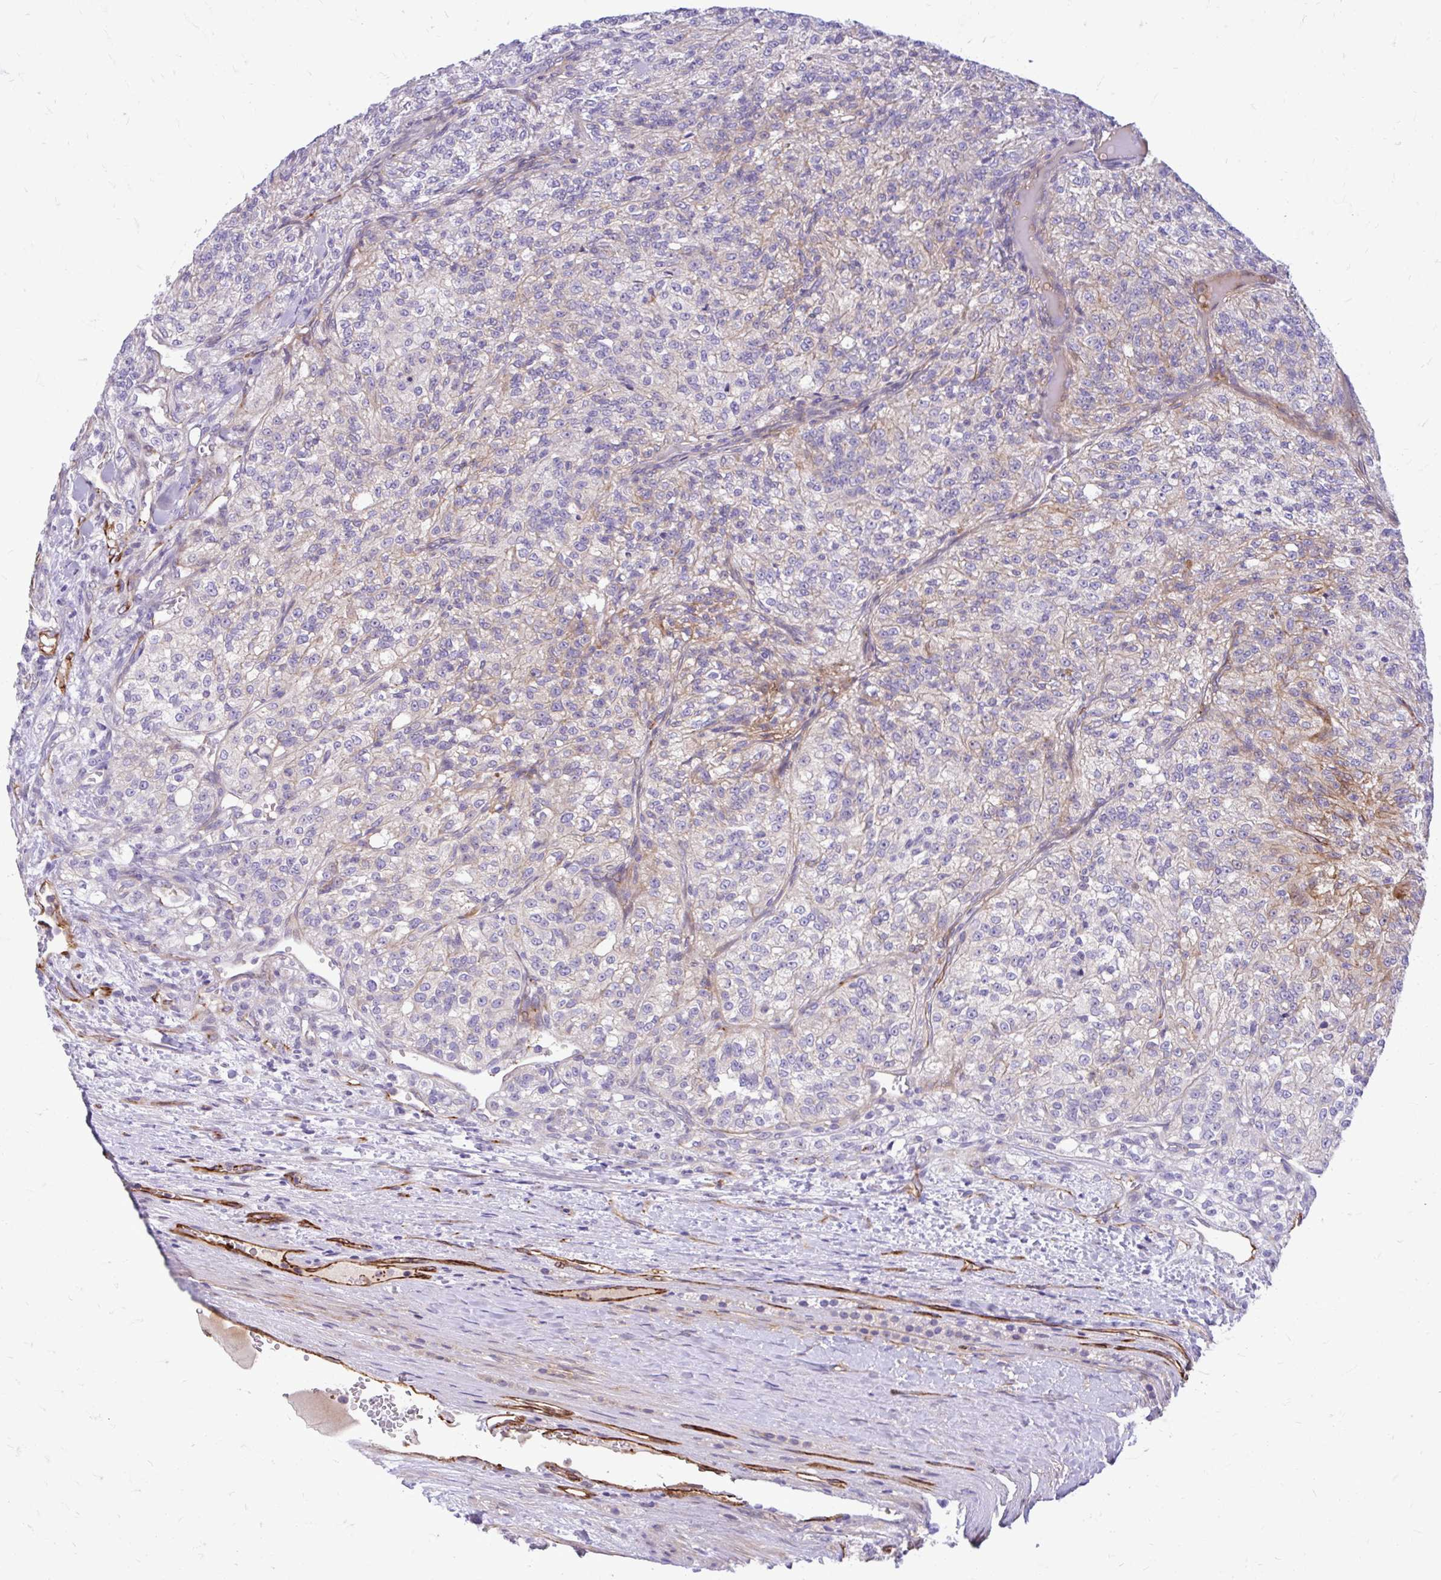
{"staining": {"intensity": "moderate", "quantity": "<25%", "location": "cytoplasmic/membranous"}, "tissue": "renal cancer", "cell_type": "Tumor cells", "image_type": "cancer", "snomed": [{"axis": "morphology", "description": "Adenocarcinoma, NOS"}, {"axis": "topography", "description": "Kidney"}], "caption": "The immunohistochemical stain shows moderate cytoplasmic/membranous positivity in tumor cells of renal cancer (adenocarcinoma) tissue.", "gene": "ESPNL", "patient": {"sex": "female", "age": 63}}